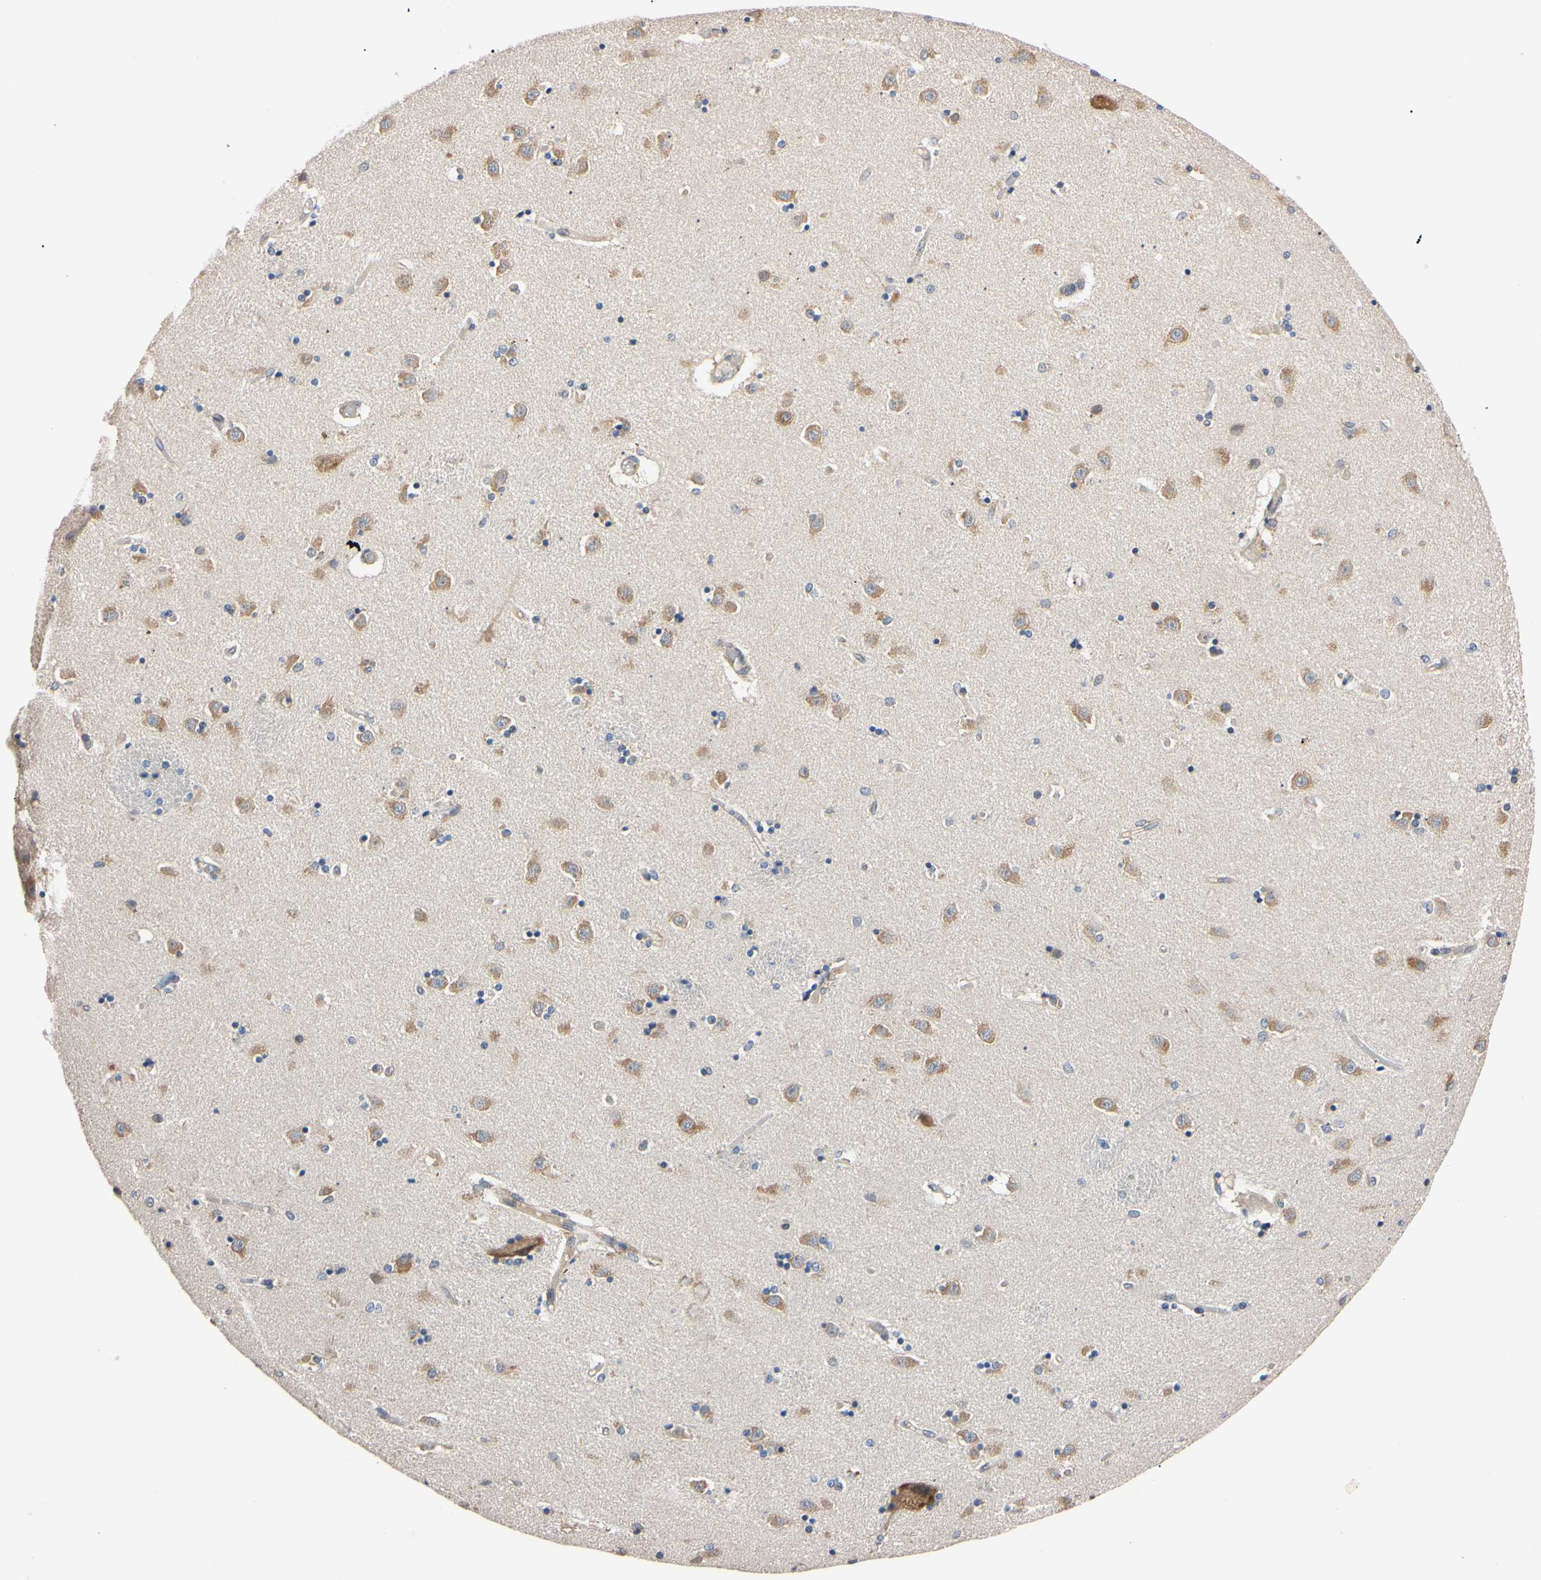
{"staining": {"intensity": "negative", "quantity": "none", "location": "none"}, "tissue": "caudate", "cell_type": "Glial cells", "image_type": "normal", "snomed": [{"axis": "morphology", "description": "Normal tissue, NOS"}, {"axis": "topography", "description": "Lateral ventricle wall"}], "caption": "Glial cells are negative for brown protein staining in normal caudate. Brightfield microscopy of immunohistochemistry stained with DAB (brown) and hematoxylin (blue), captured at high magnification.", "gene": "RARS1", "patient": {"sex": "female", "age": 54}}